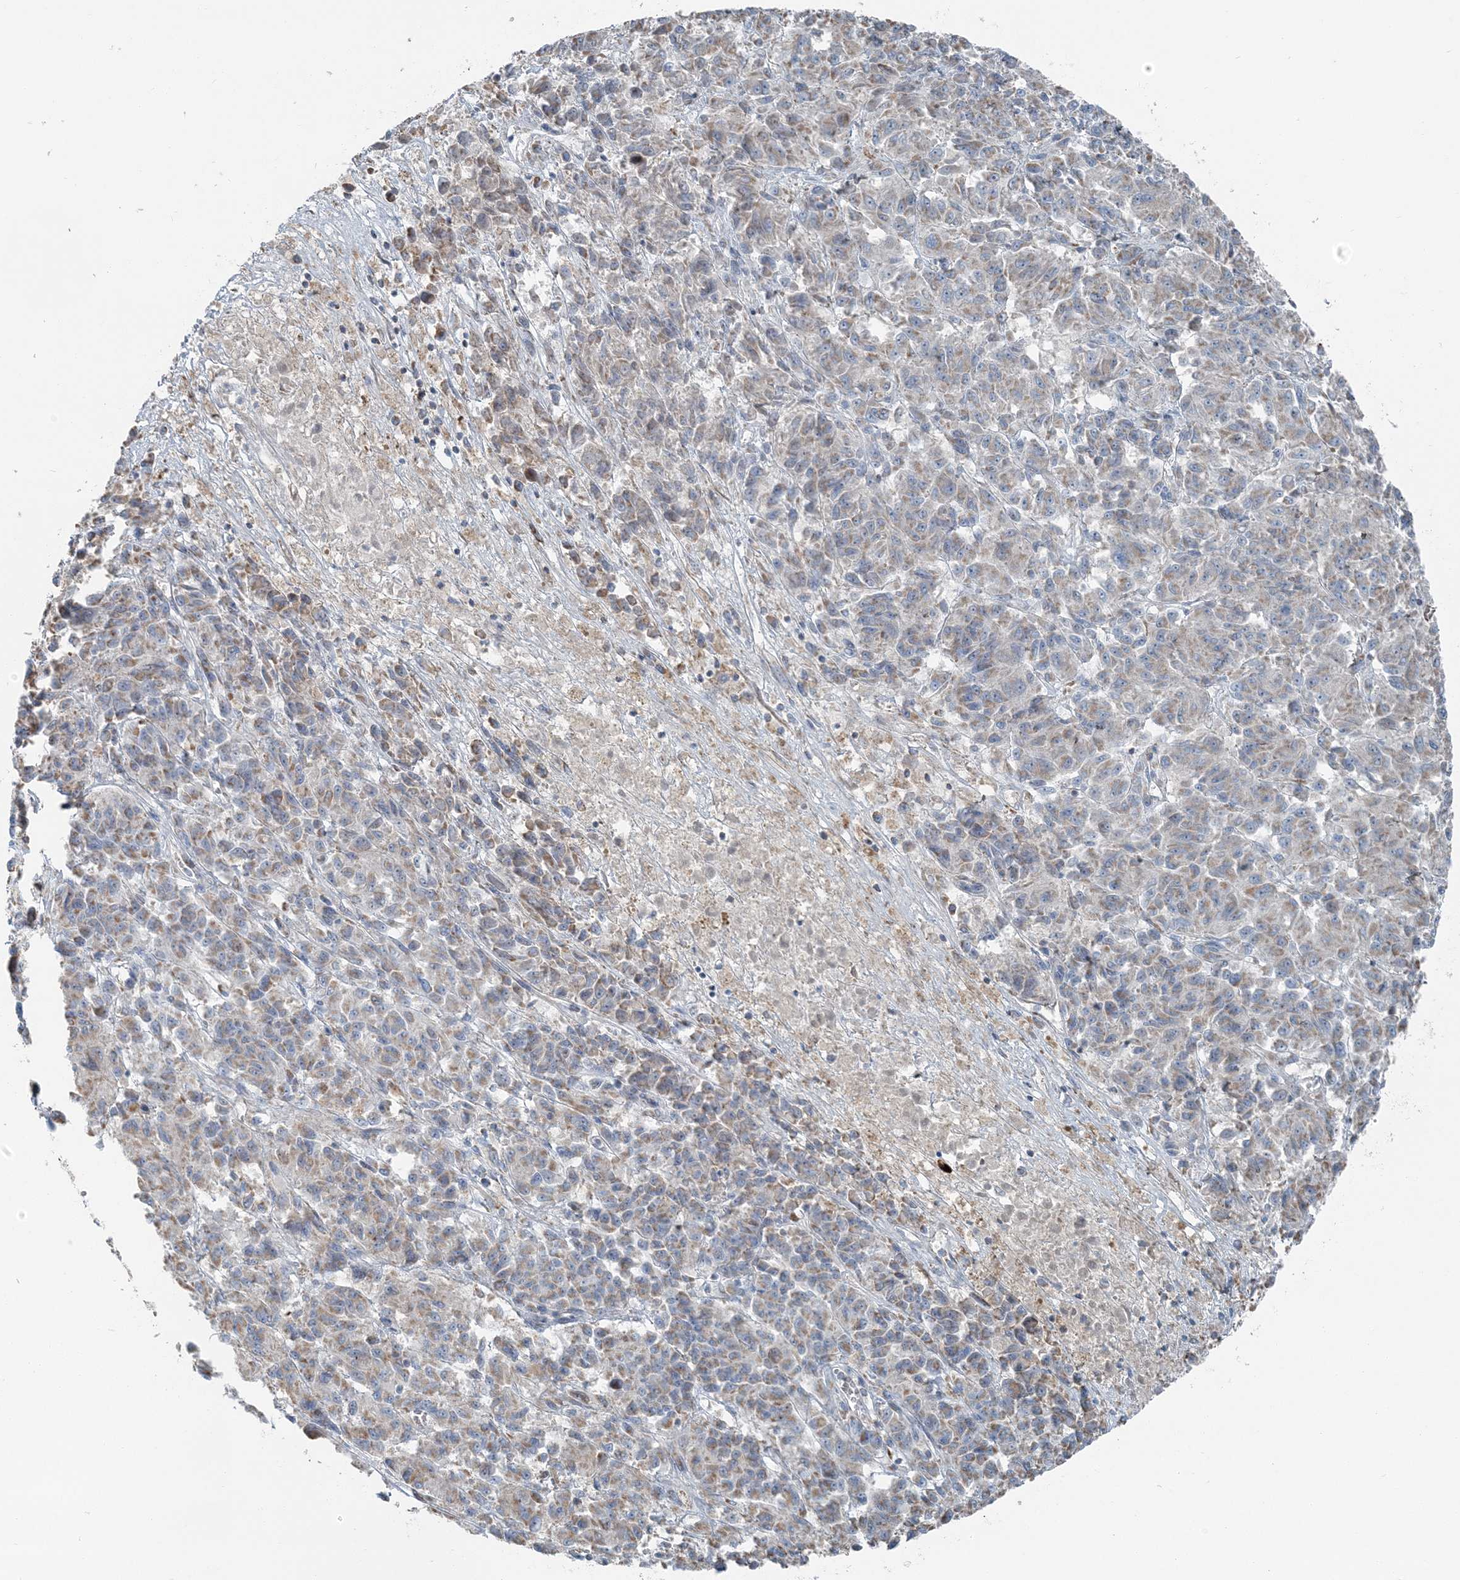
{"staining": {"intensity": "weak", "quantity": "25%-75%", "location": "cytoplasmic/membranous"}, "tissue": "melanoma", "cell_type": "Tumor cells", "image_type": "cancer", "snomed": [{"axis": "morphology", "description": "Malignant melanoma, Metastatic site"}, {"axis": "topography", "description": "Lung"}], "caption": "This photomicrograph exhibits immunohistochemistry staining of melanoma, with low weak cytoplasmic/membranous expression in approximately 25%-75% of tumor cells.", "gene": "SLC22A16", "patient": {"sex": "male", "age": 64}}